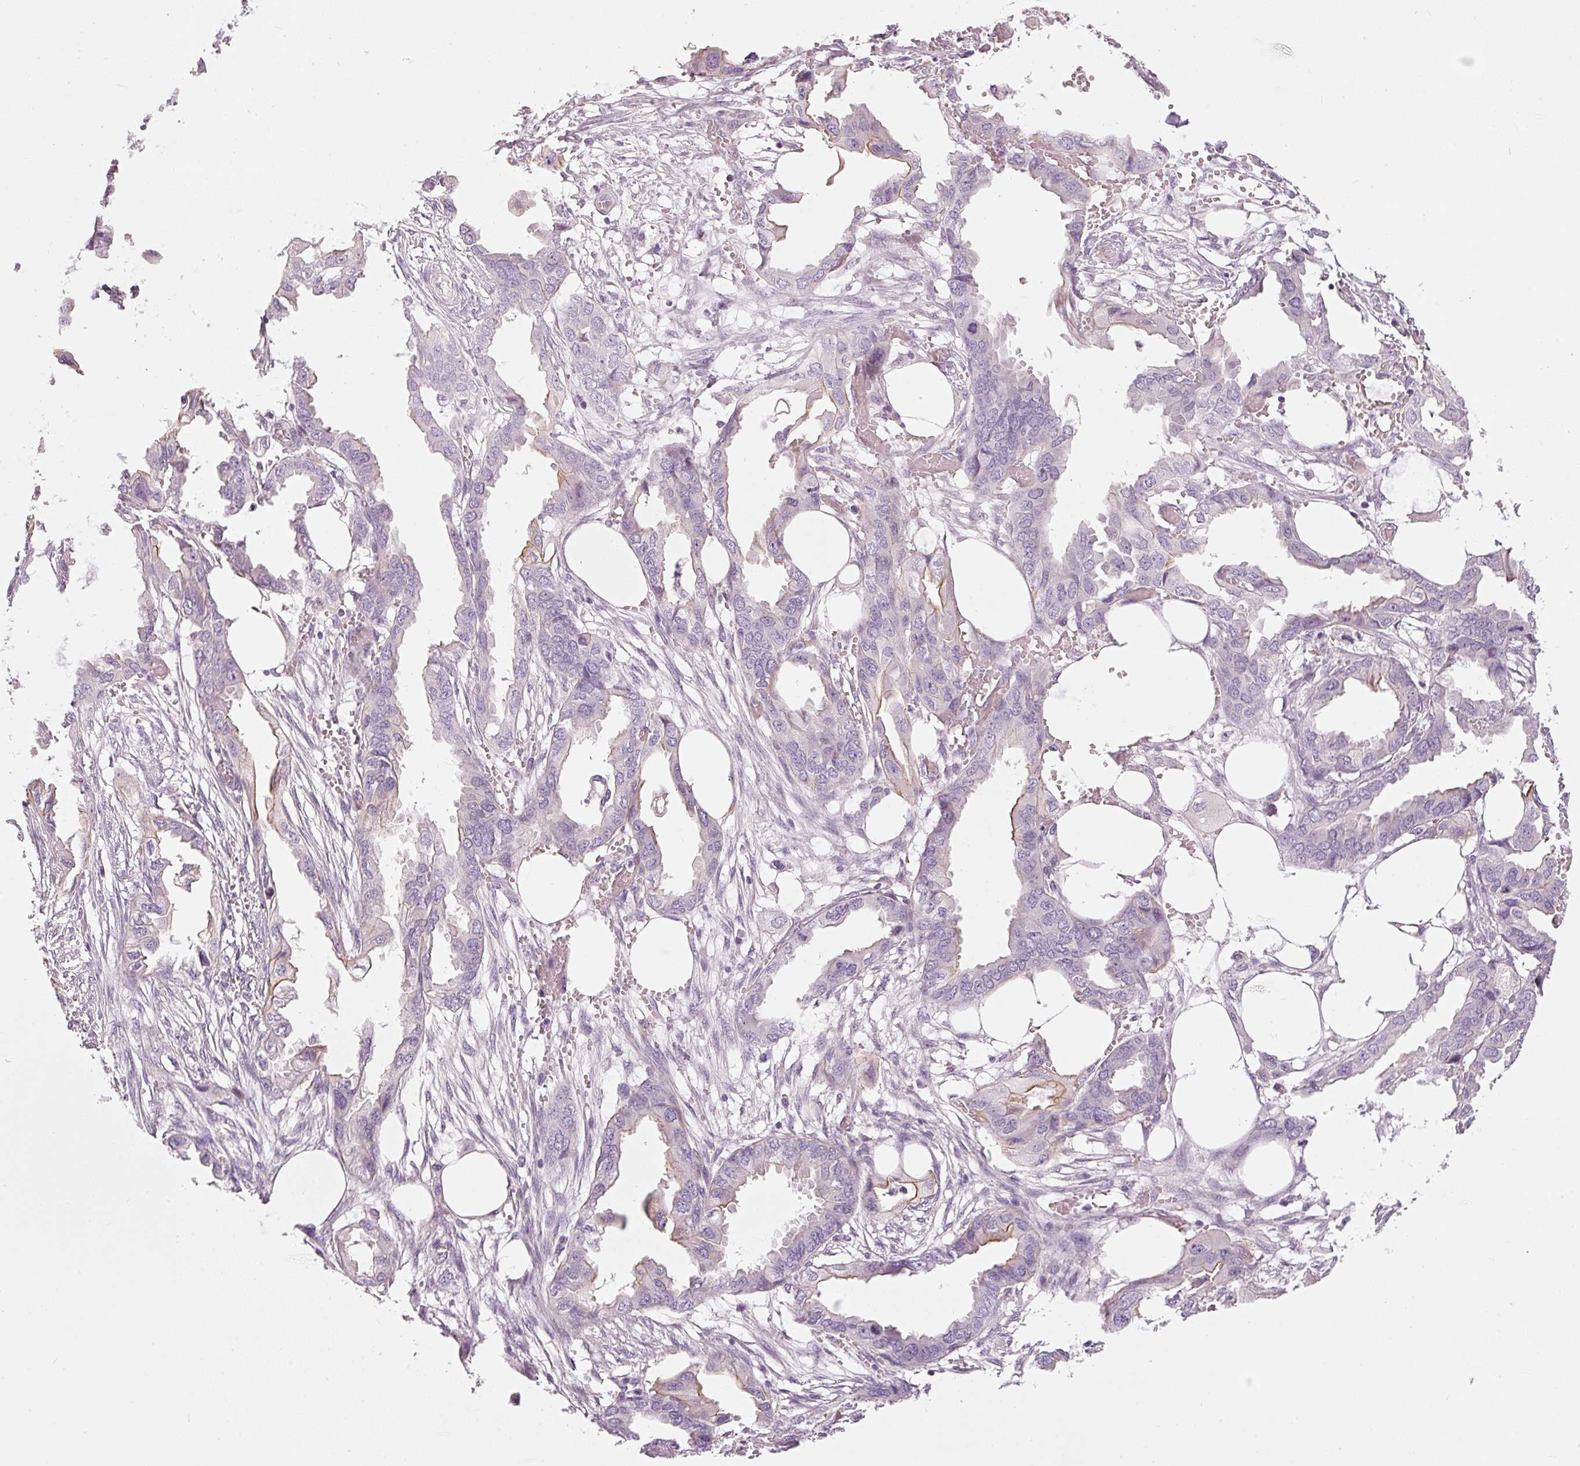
{"staining": {"intensity": "negative", "quantity": "none", "location": "none"}, "tissue": "endometrial cancer", "cell_type": "Tumor cells", "image_type": "cancer", "snomed": [{"axis": "morphology", "description": "Adenocarcinoma, NOS"}, {"axis": "morphology", "description": "Adenocarcinoma, metastatic, NOS"}, {"axis": "topography", "description": "Adipose tissue"}, {"axis": "topography", "description": "Endometrium"}], "caption": "Immunohistochemistry photomicrograph of human metastatic adenocarcinoma (endometrial) stained for a protein (brown), which displays no expression in tumor cells.", "gene": "OSR2", "patient": {"sex": "female", "age": 67}}